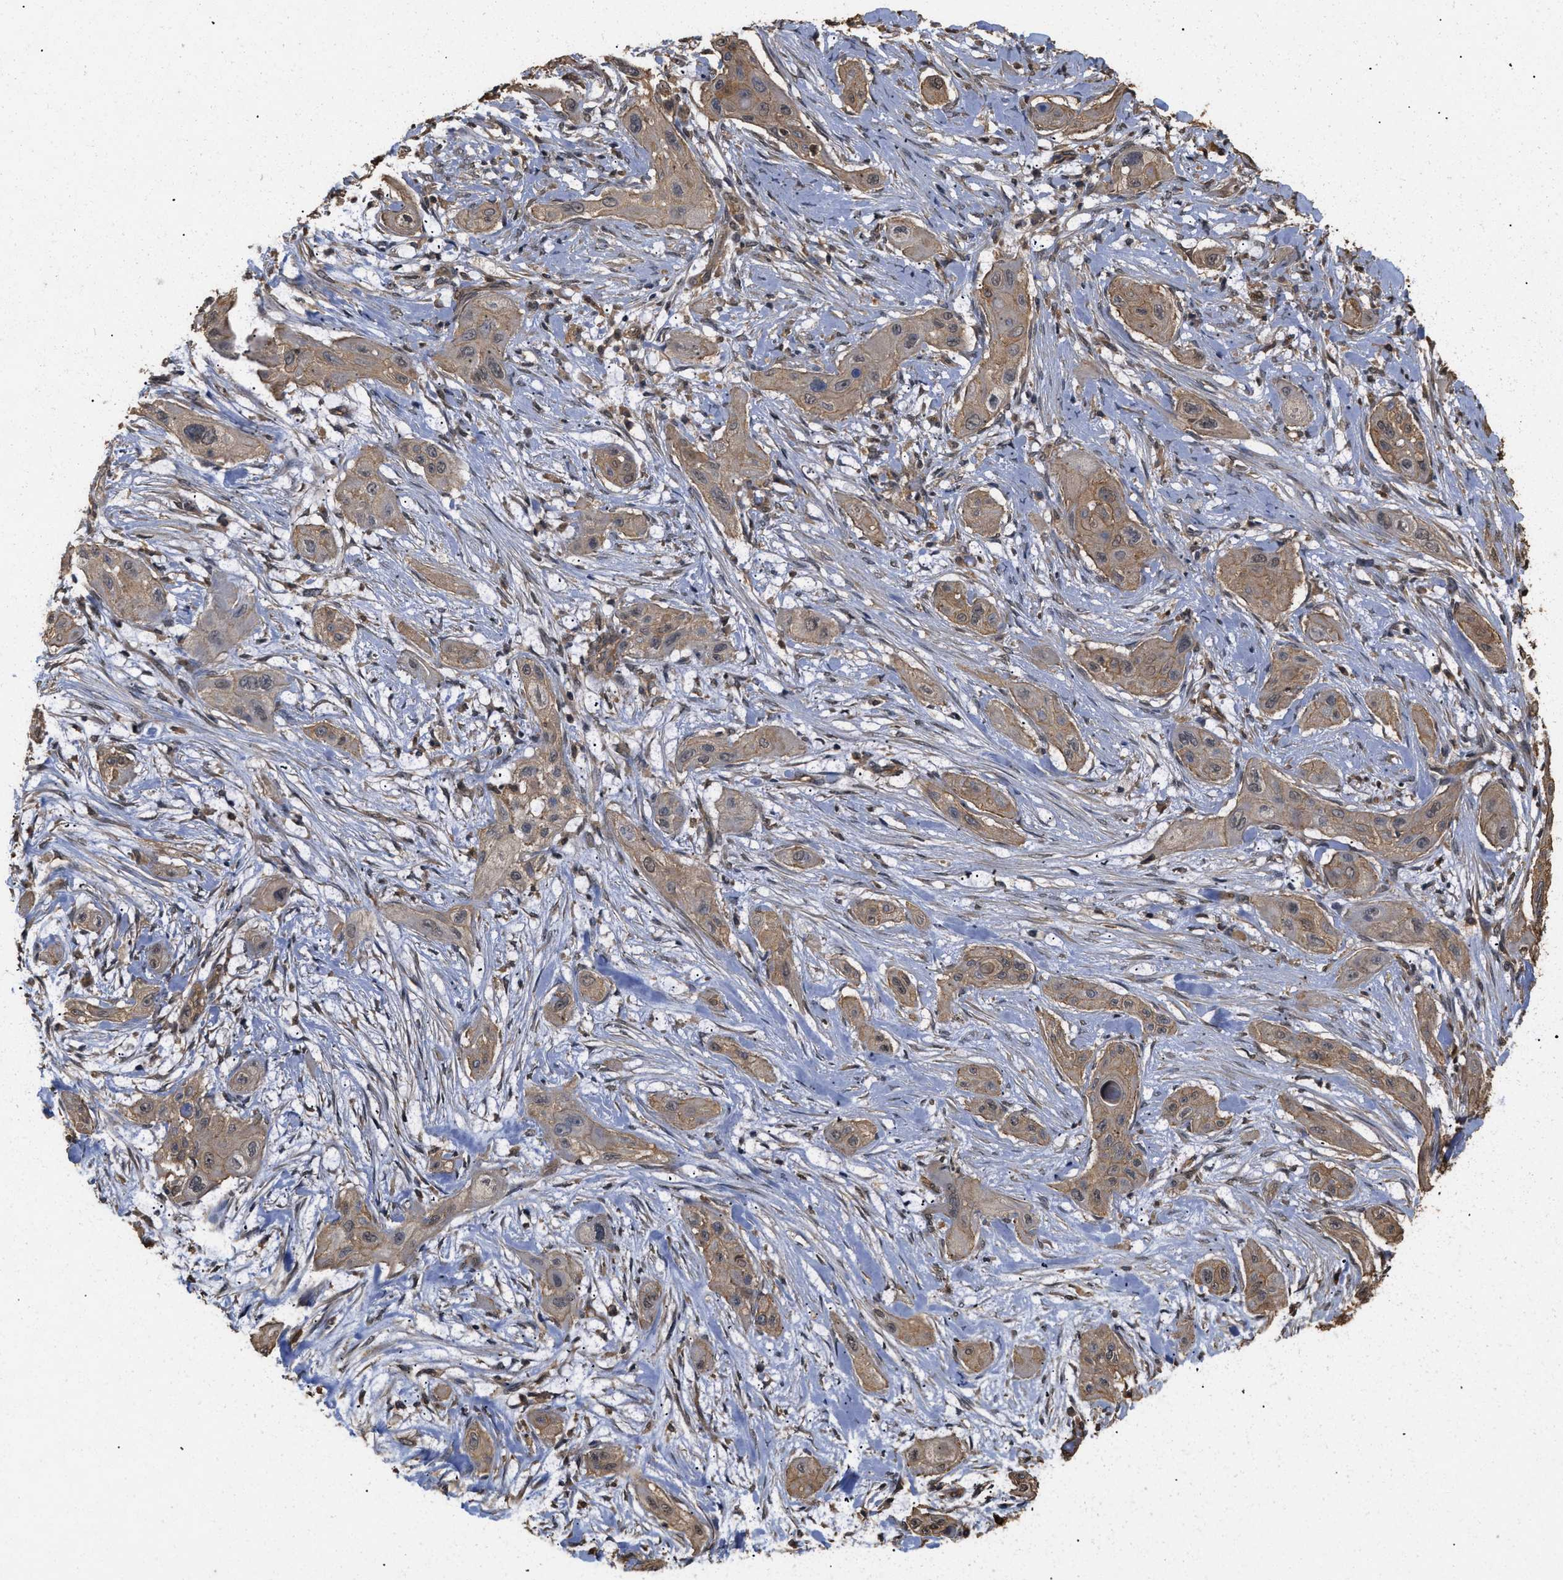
{"staining": {"intensity": "moderate", "quantity": ">75%", "location": "cytoplasmic/membranous"}, "tissue": "lung cancer", "cell_type": "Tumor cells", "image_type": "cancer", "snomed": [{"axis": "morphology", "description": "Squamous cell carcinoma, NOS"}, {"axis": "topography", "description": "Lung"}], "caption": "High-power microscopy captured an immunohistochemistry image of squamous cell carcinoma (lung), revealing moderate cytoplasmic/membranous staining in about >75% of tumor cells.", "gene": "CALM1", "patient": {"sex": "female", "age": 47}}